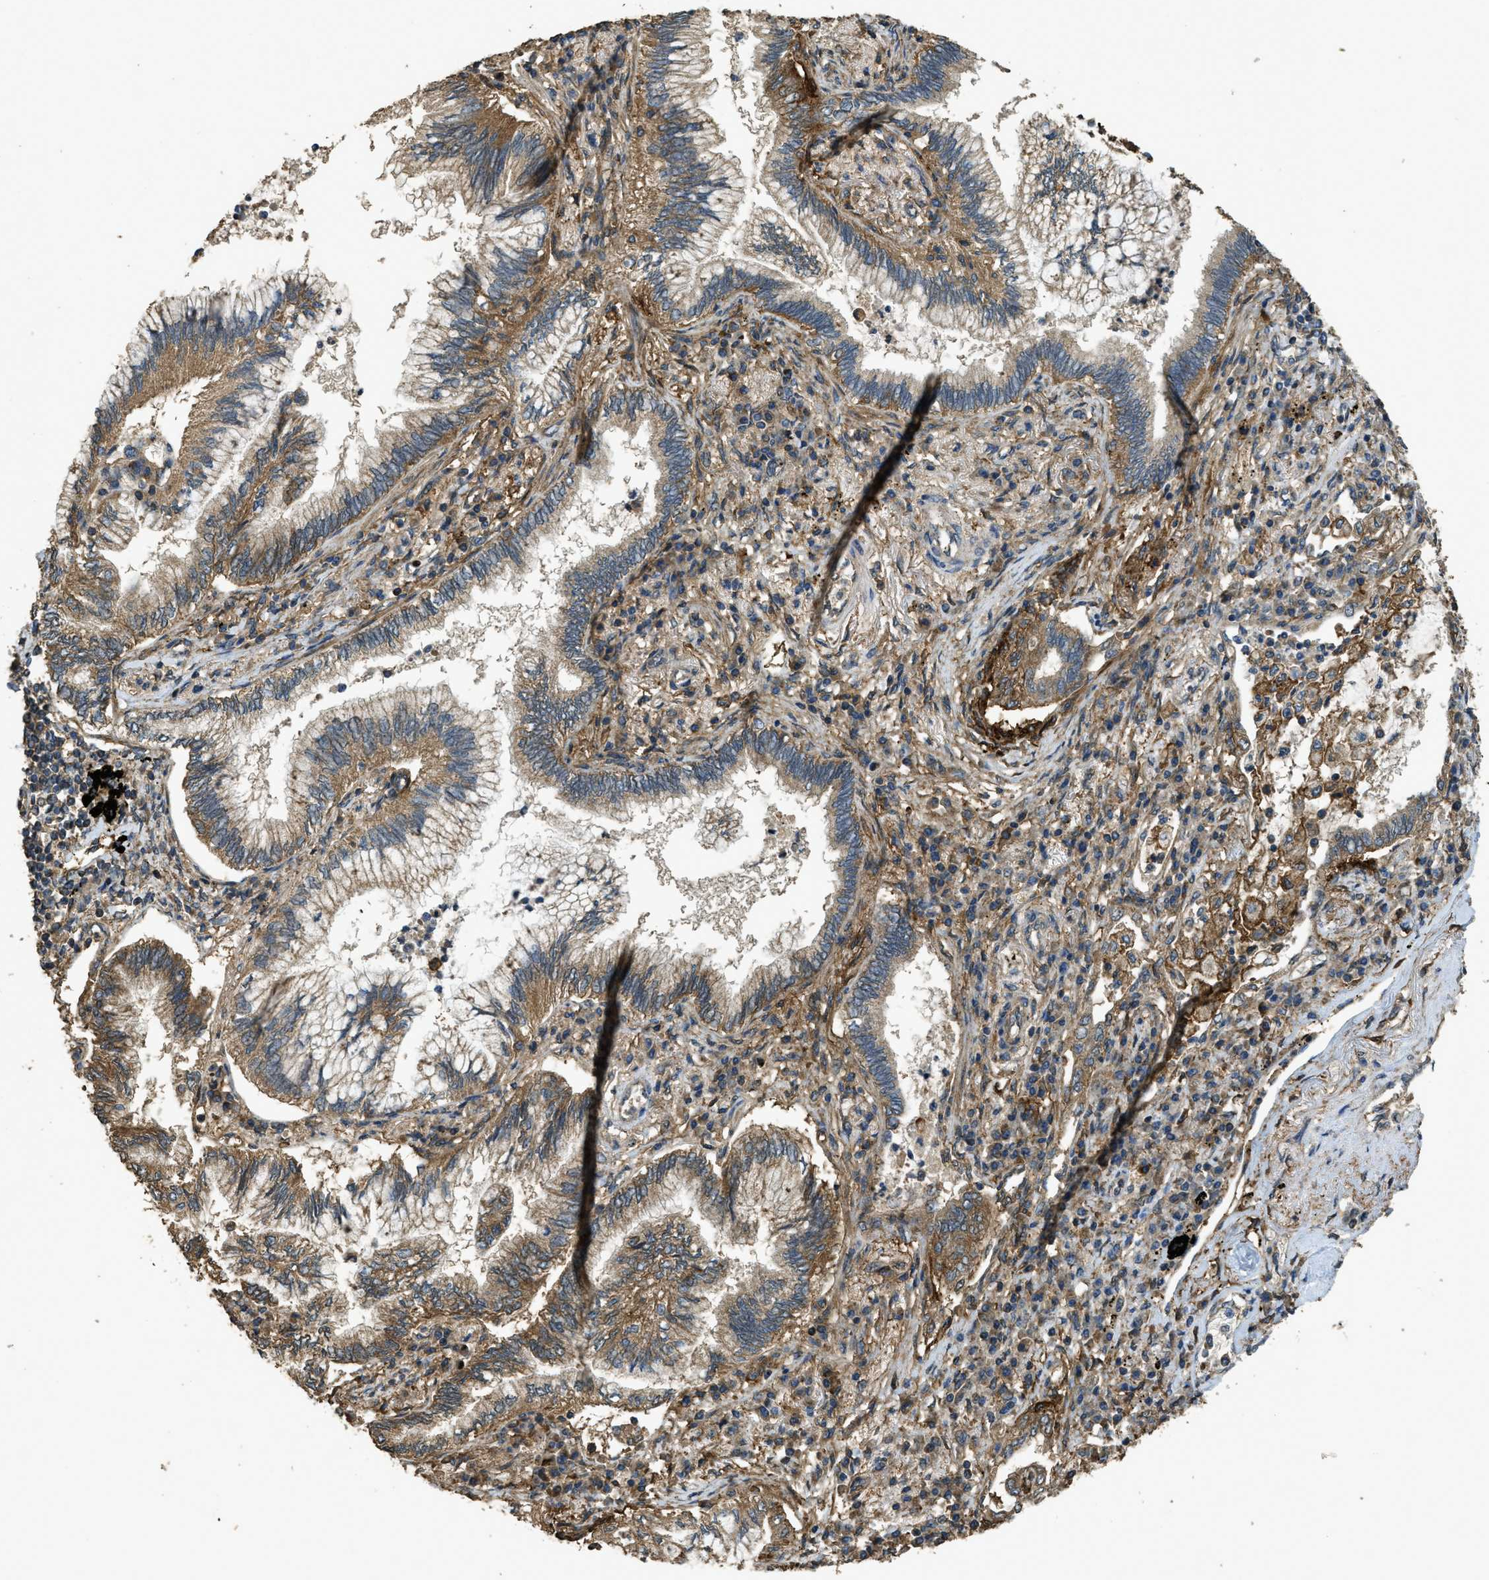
{"staining": {"intensity": "moderate", "quantity": ">75%", "location": "cytoplasmic/membranous"}, "tissue": "lung cancer", "cell_type": "Tumor cells", "image_type": "cancer", "snomed": [{"axis": "morphology", "description": "Normal tissue, NOS"}, {"axis": "morphology", "description": "Adenocarcinoma, NOS"}, {"axis": "topography", "description": "Bronchus"}, {"axis": "topography", "description": "Lung"}], "caption": "Lung cancer (adenocarcinoma) tissue displays moderate cytoplasmic/membranous expression in about >75% of tumor cells The staining was performed using DAB, with brown indicating positive protein expression. Nuclei are stained blue with hematoxylin.", "gene": "CD276", "patient": {"sex": "female", "age": 70}}